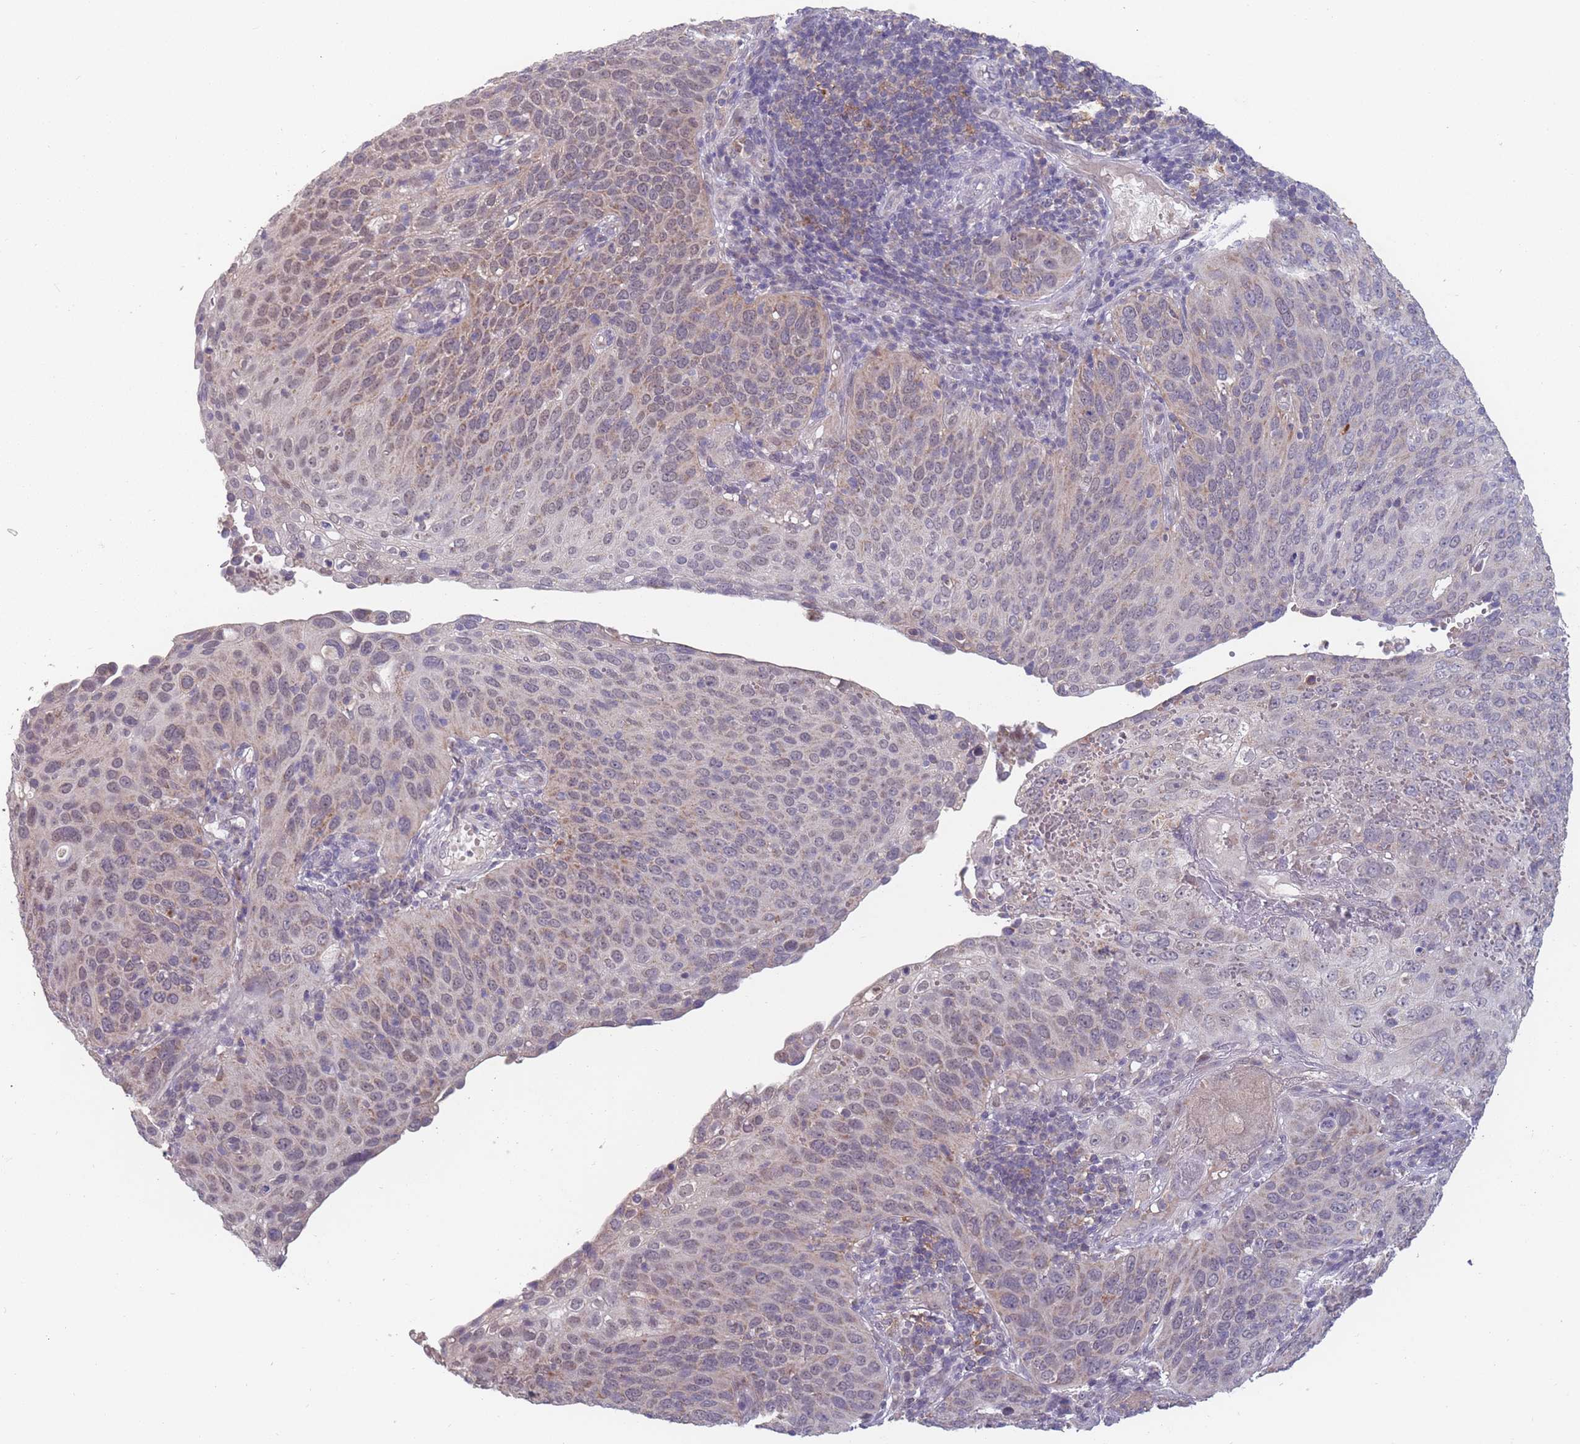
{"staining": {"intensity": "moderate", "quantity": "<25%", "location": "cytoplasmic/membranous"}, "tissue": "cervical cancer", "cell_type": "Tumor cells", "image_type": "cancer", "snomed": [{"axis": "morphology", "description": "Squamous cell carcinoma, NOS"}, {"axis": "topography", "description": "Cervix"}], "caption": "Cervical cancer tissue shows moderate cytoplasmic/membranous positivity in about <25% of tumor cells", "gene": "PEX7", "patient": {"sex": "female", "age": 36}}